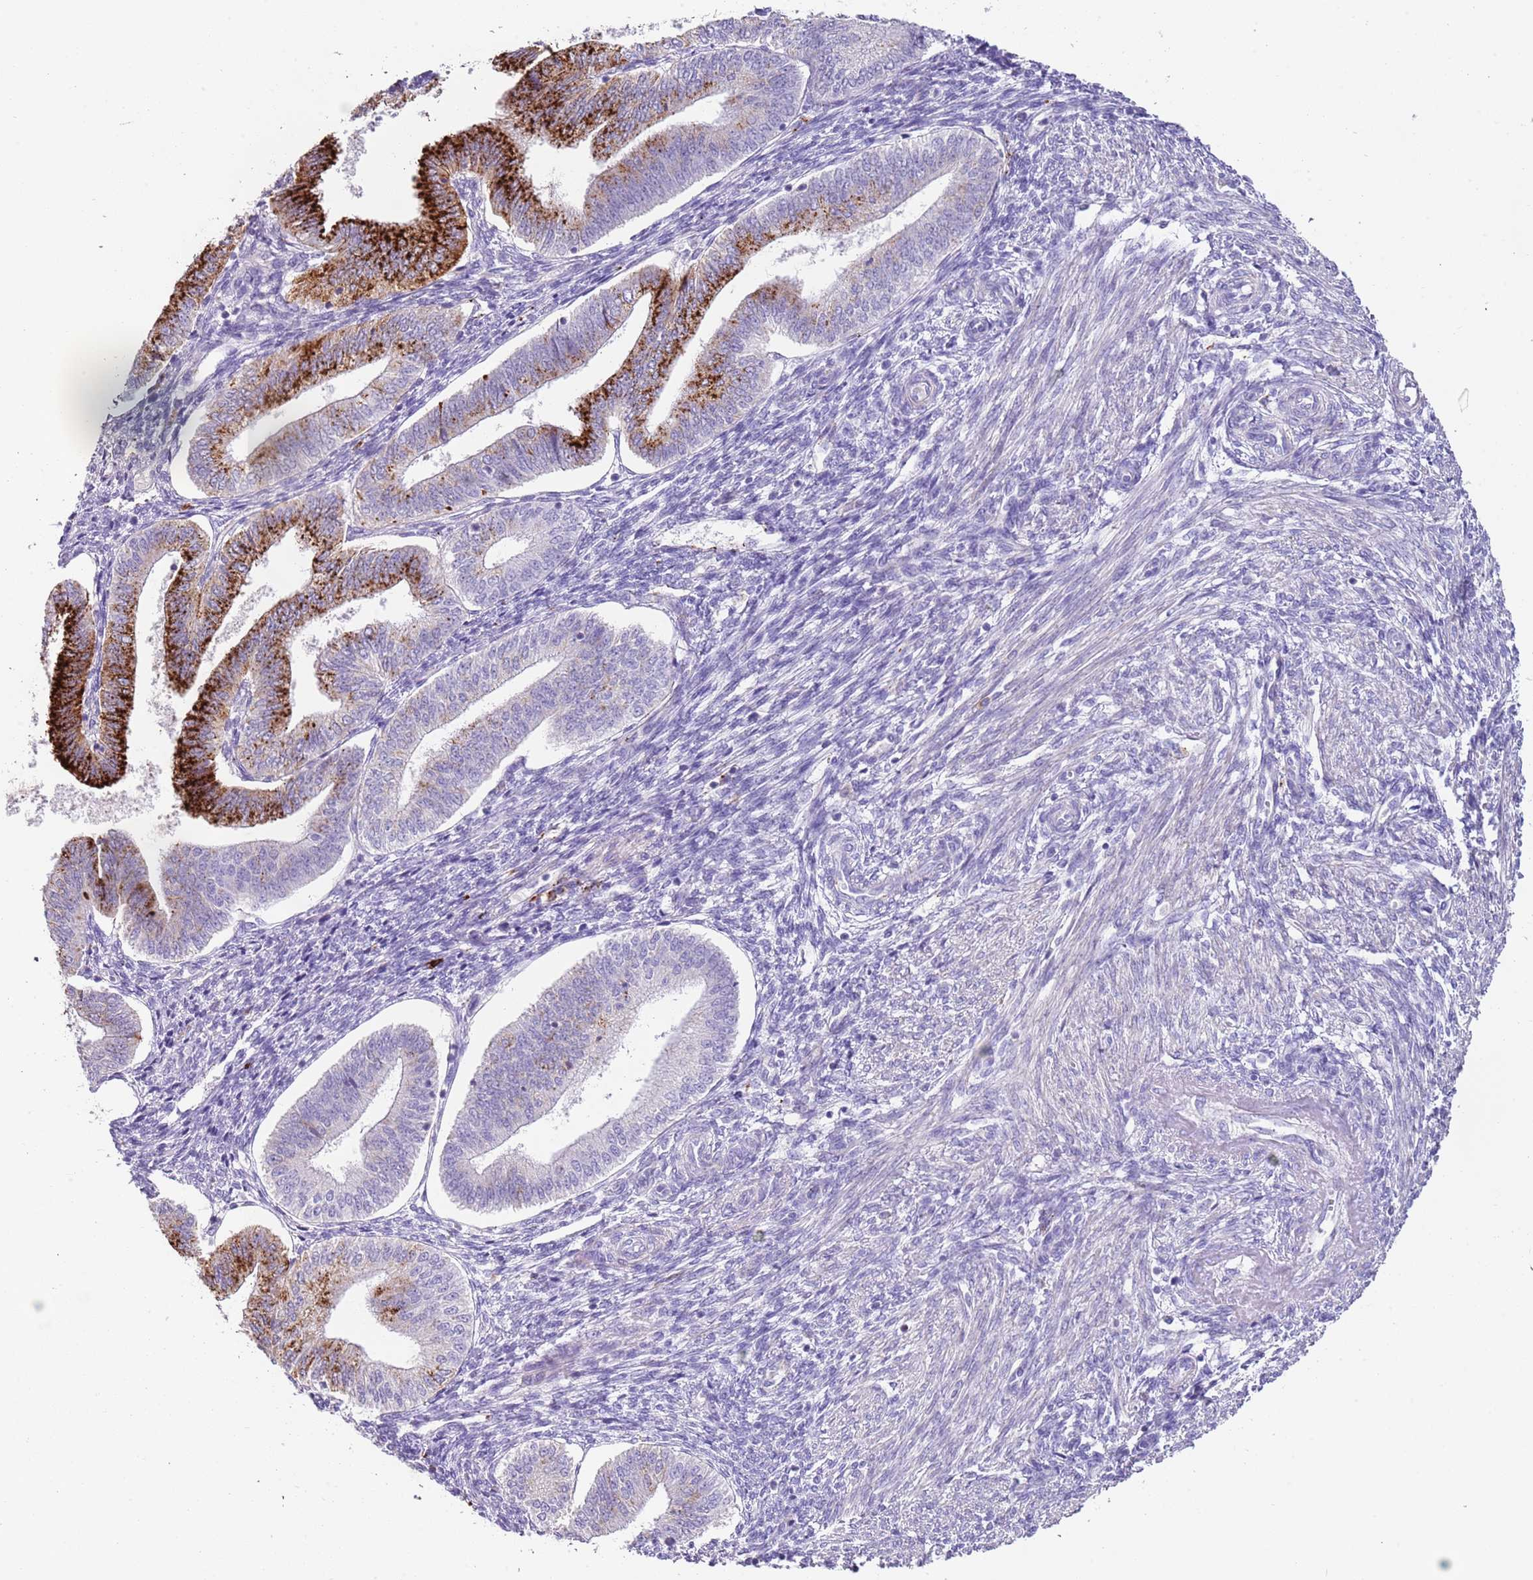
{"staining": {"intensity": "negative", "quantity": "none", "location": "none"}, "tissue": "endometrium", "cell_type": "Cells in endometrial stroma", "image_type": "normal", "snomed": [{"axis": "morphology", "description": "Normal tissue, NOS"}, {"axis": "topography", "description": "Endometrium"}], "caption": "Immunohistochemistry (IHC) of unremarkable human endometrium reveals no expression in cells in endometrial stroma.", "gene": "LRRN3", "patient": {"sex": "female", "age": 34}}